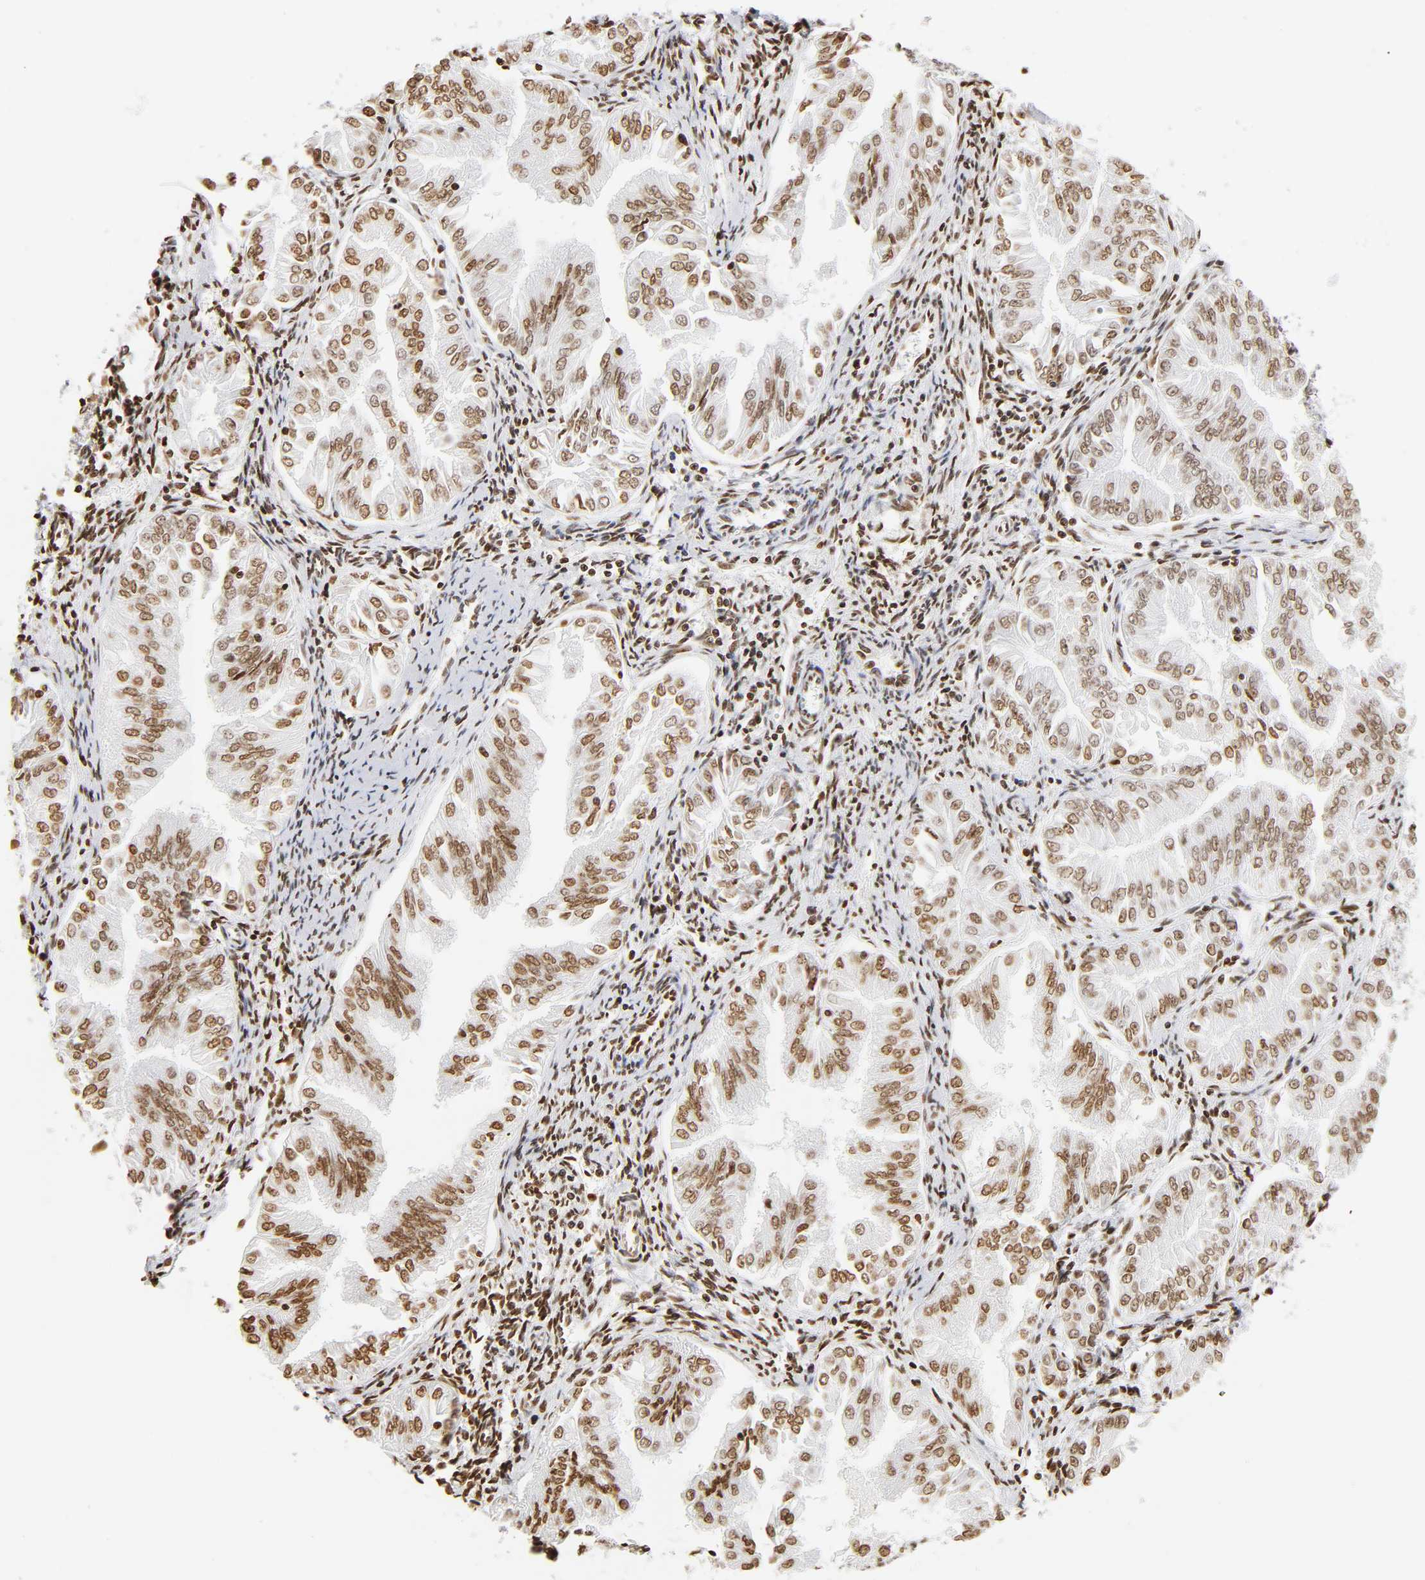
{"staining": {"intensity": "weak", "quantity": ">75%", "location": "nuclear"}, "tissue": "endometrial cancer", "cell_type": "Tumor cells", "image_type": "cancer", "snomed": [{"axis": "morphology", "description": "Adenocarcinoma, NOS"}, {"axis": "topography", "description": "Endometrium"}], "caption": "Tumor cells show low levels of weak nuclear staining in approximately >75% of cells in adenocarcinoma (endometrial).", "gene": "H2AC12", "patient": {"sex": "female", "age": 53}}